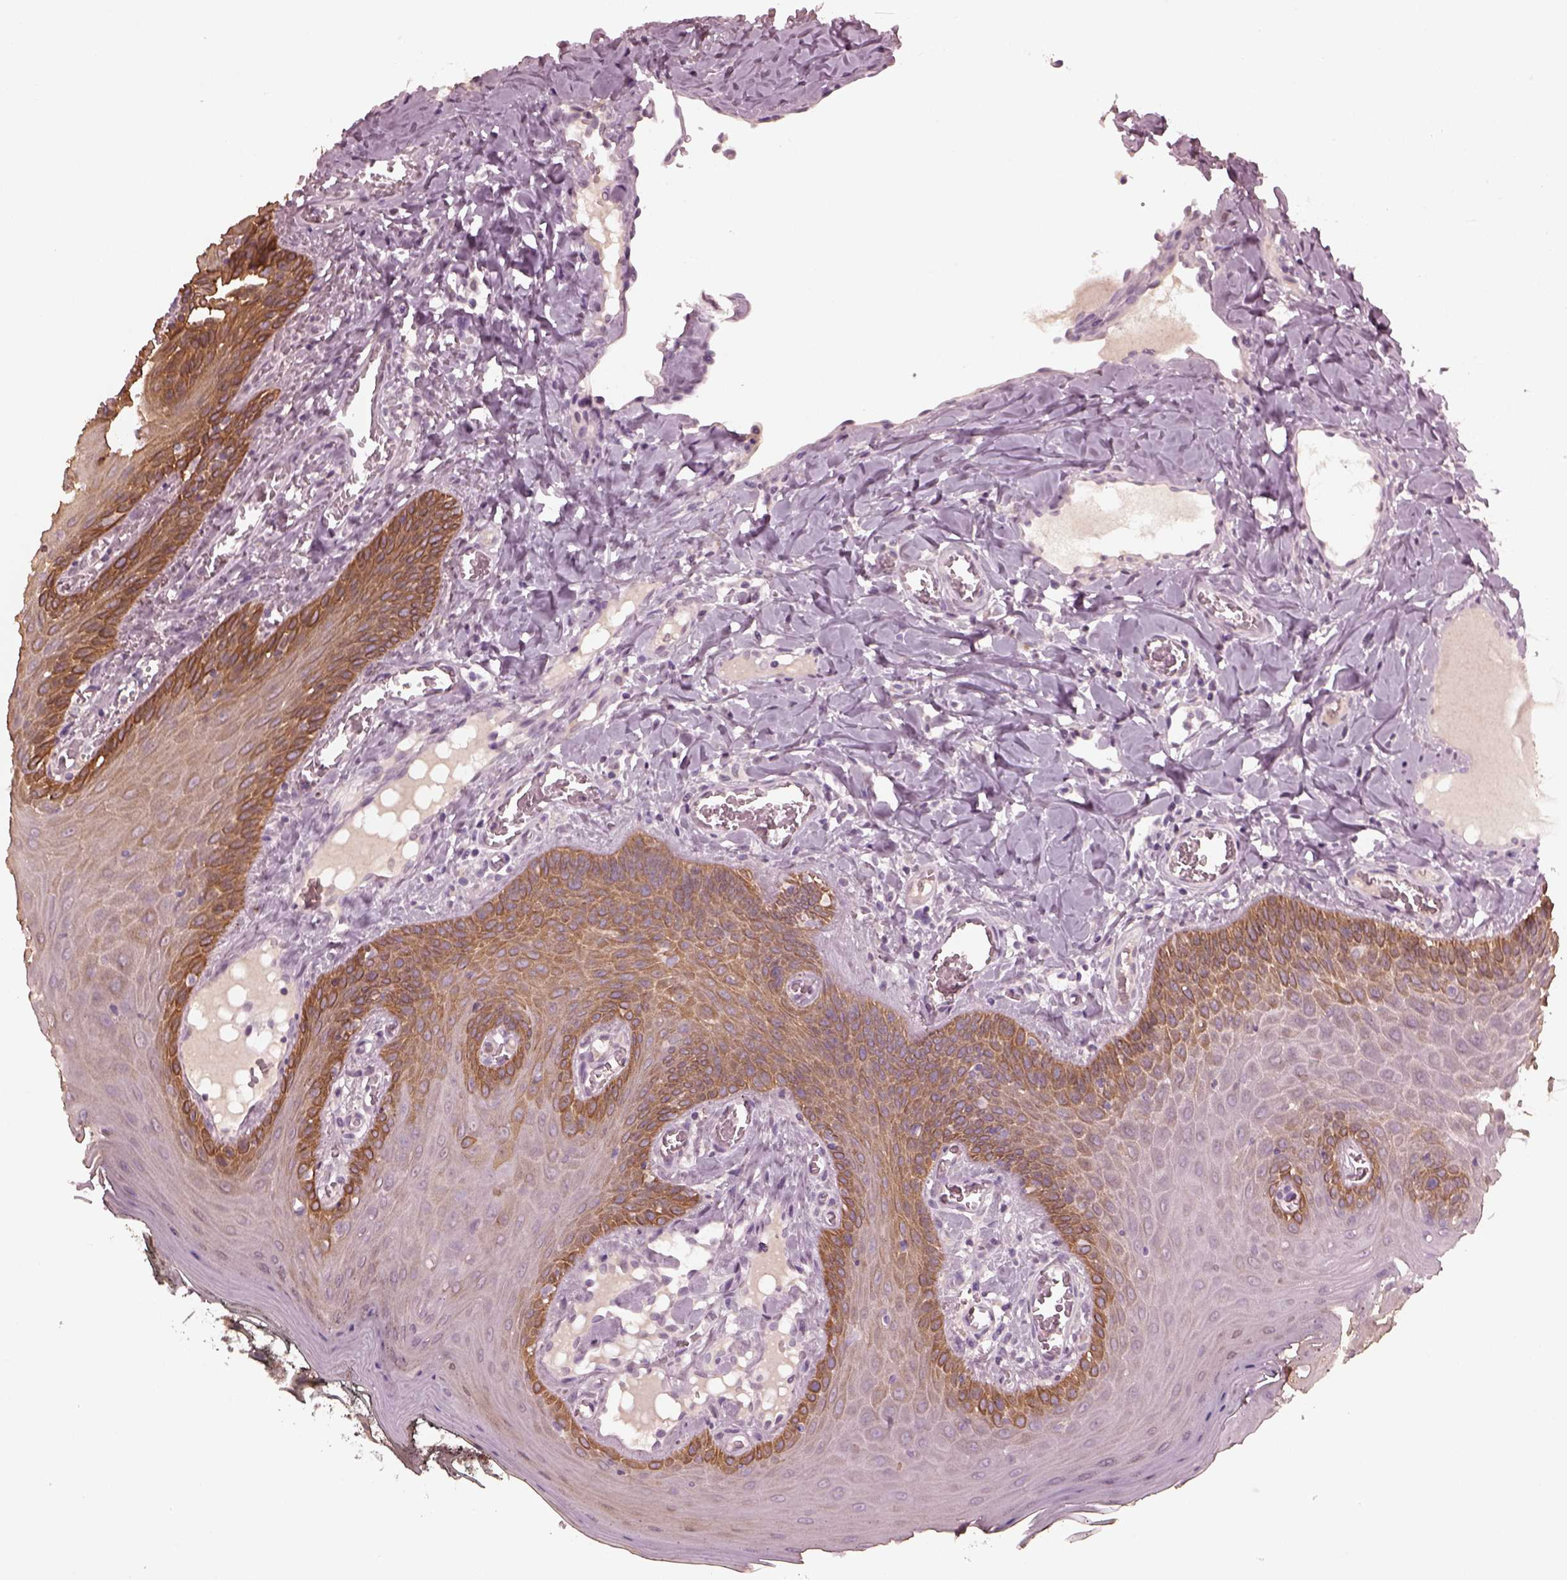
{"staining": {"intensity": "strong", "quantity": "<25%", "location": "cytoplasmic/membranous"}, "tissue": "oral mucosa", "cell_type": "Squamous epithelial cells", "image_type": "normal", "snomed": [{"axis": "morphology", "description": "Normal tissue, NOS"}, {"axis": "topography", "description": "Oral tissue"}], "caption": "DAB immunohistochemical staining of unremarkable oral mucosa exhibits strong cytoplasmic/membranous protein positivity in approximately <25% of squamous epithelial cells. (DAB (3,3'-diaminobenzidine) = brown stain, brightfield microscopy at high magnification).", "gene": "KRT79", "patient": {"sex": "male", "age": 9}}